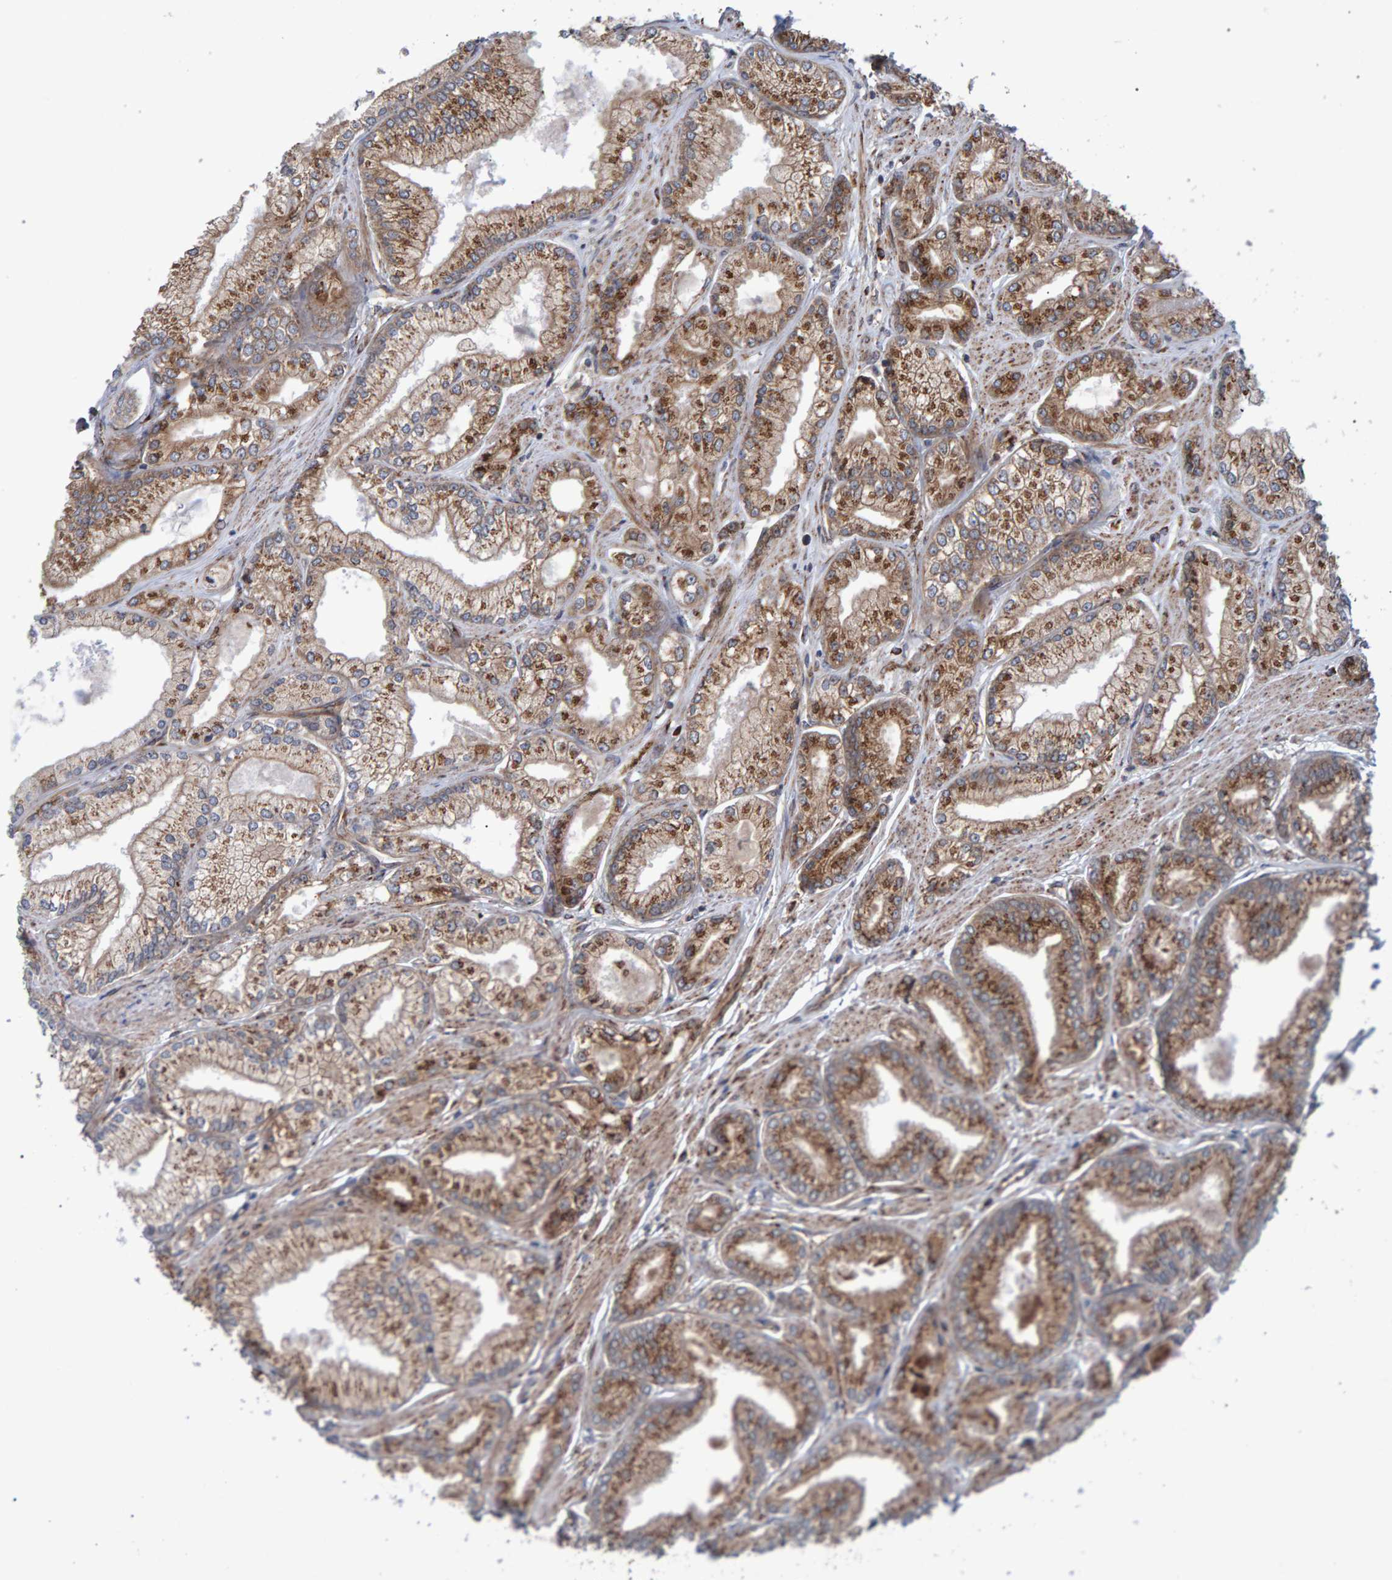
{"staining": {"intensity": "moderate", "quantity": ">75%", "location": "cytoplasmic/membranous"}, "tissue": "prostate cancer", "cell_type": "Tumor cells", "image_type": "cancer", "snomed": [{"axis": "morphology", "description": "Adenocarcinoma, Low grade"}, {"axis": "topography", "description": "Prostate"}], "caption": "Immunohistochemical staining of human prostate cancer demonstrates moderate cytoplasmic/membranous protein staining in about >75% of tumor cells. The staining was performed using DAB, with brown indicating positive protein expression. Nuclei are stained blue with hematoxylin.", "gene": "FAM117A", "patient": {"sex": "male", "age": 52}}